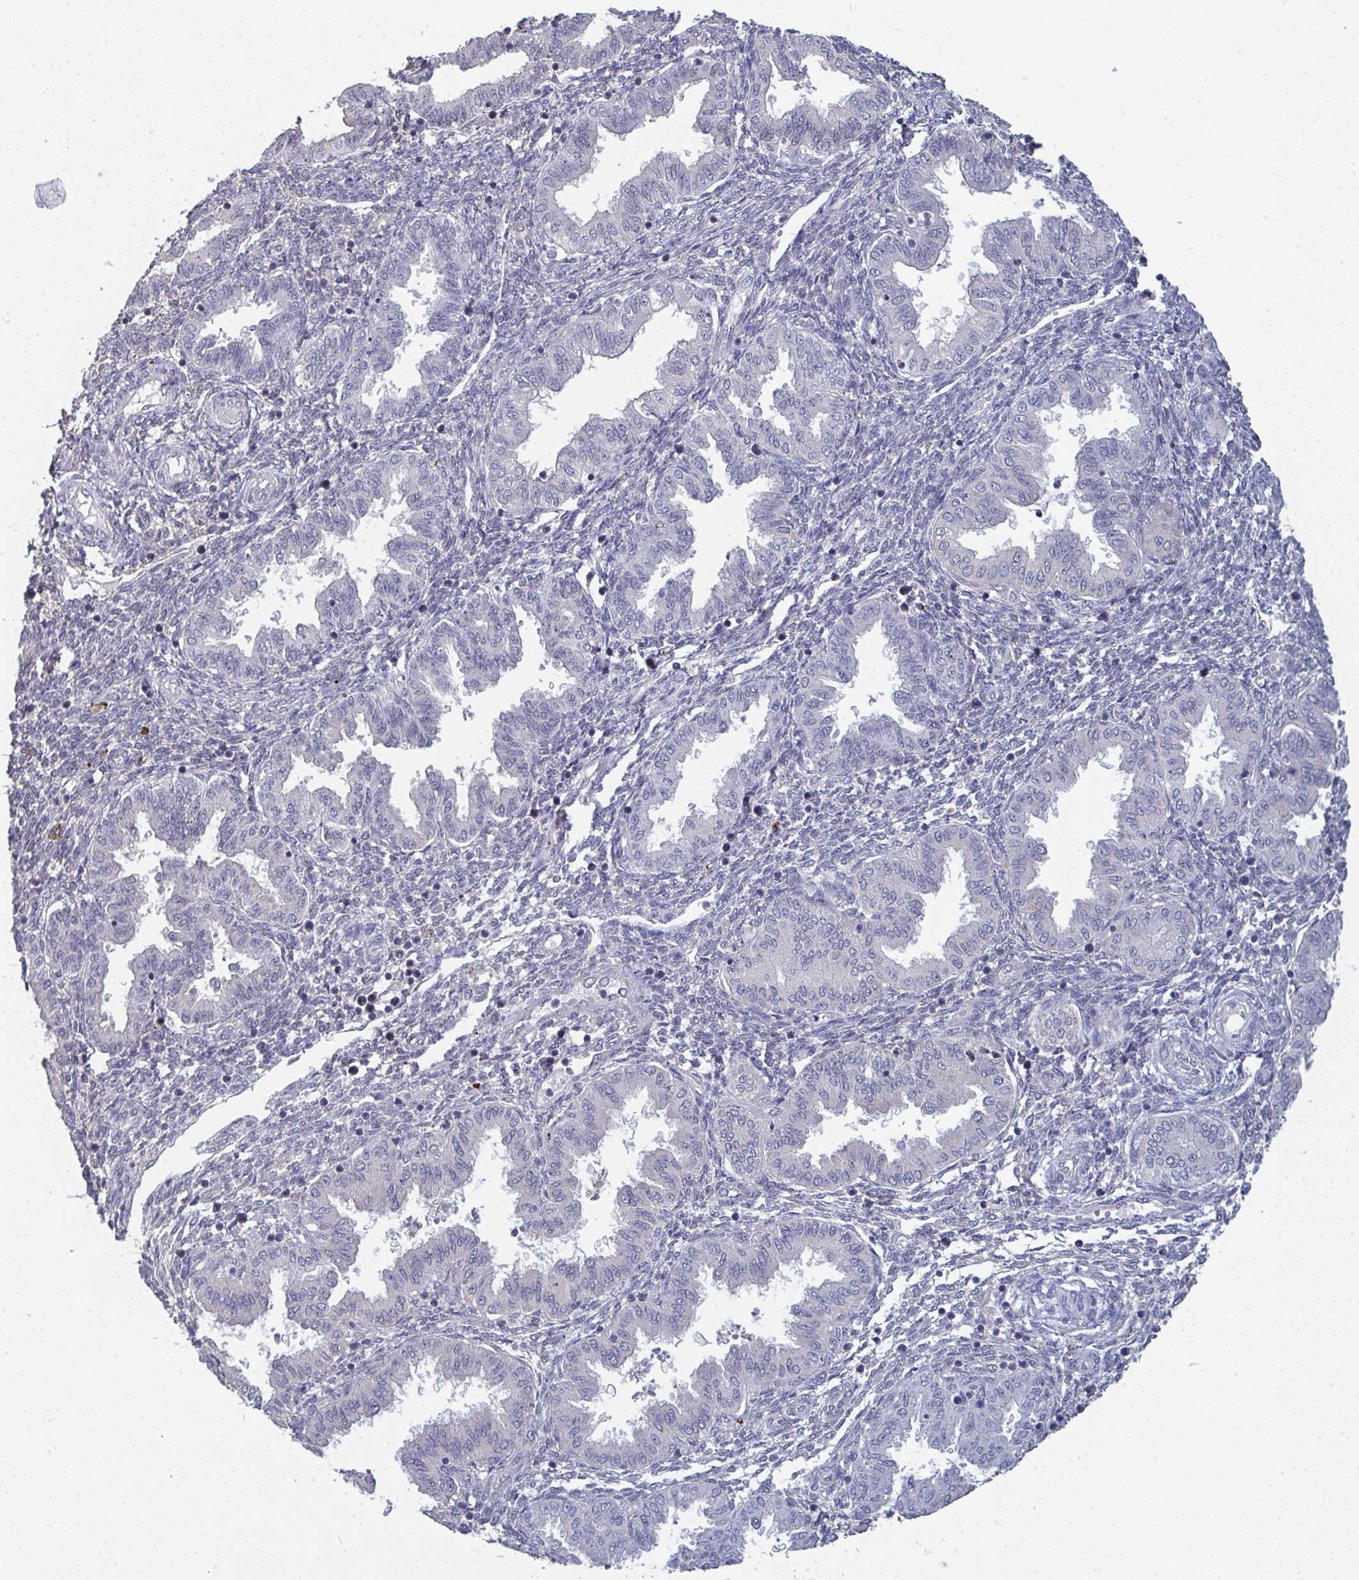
{"staining": {"intensity": "negative", "quantity": "none", "location": "none"}, "tissue": "endometrium", "cell_type": "Cells in endometrial stroma", "image_type": "normal", "snomed": [{"axis": "morphology", "description": "Normal tissue, NOS"}, {"axis": "topography", "description": "Endometrium"}], "caption": "An IHC image of unremarkable endometrium is shown. There is no staining in cells in endometrial stroma of endometrium.", "gene": "LIX1", "patient": {"sex": "female", "age": 33}}